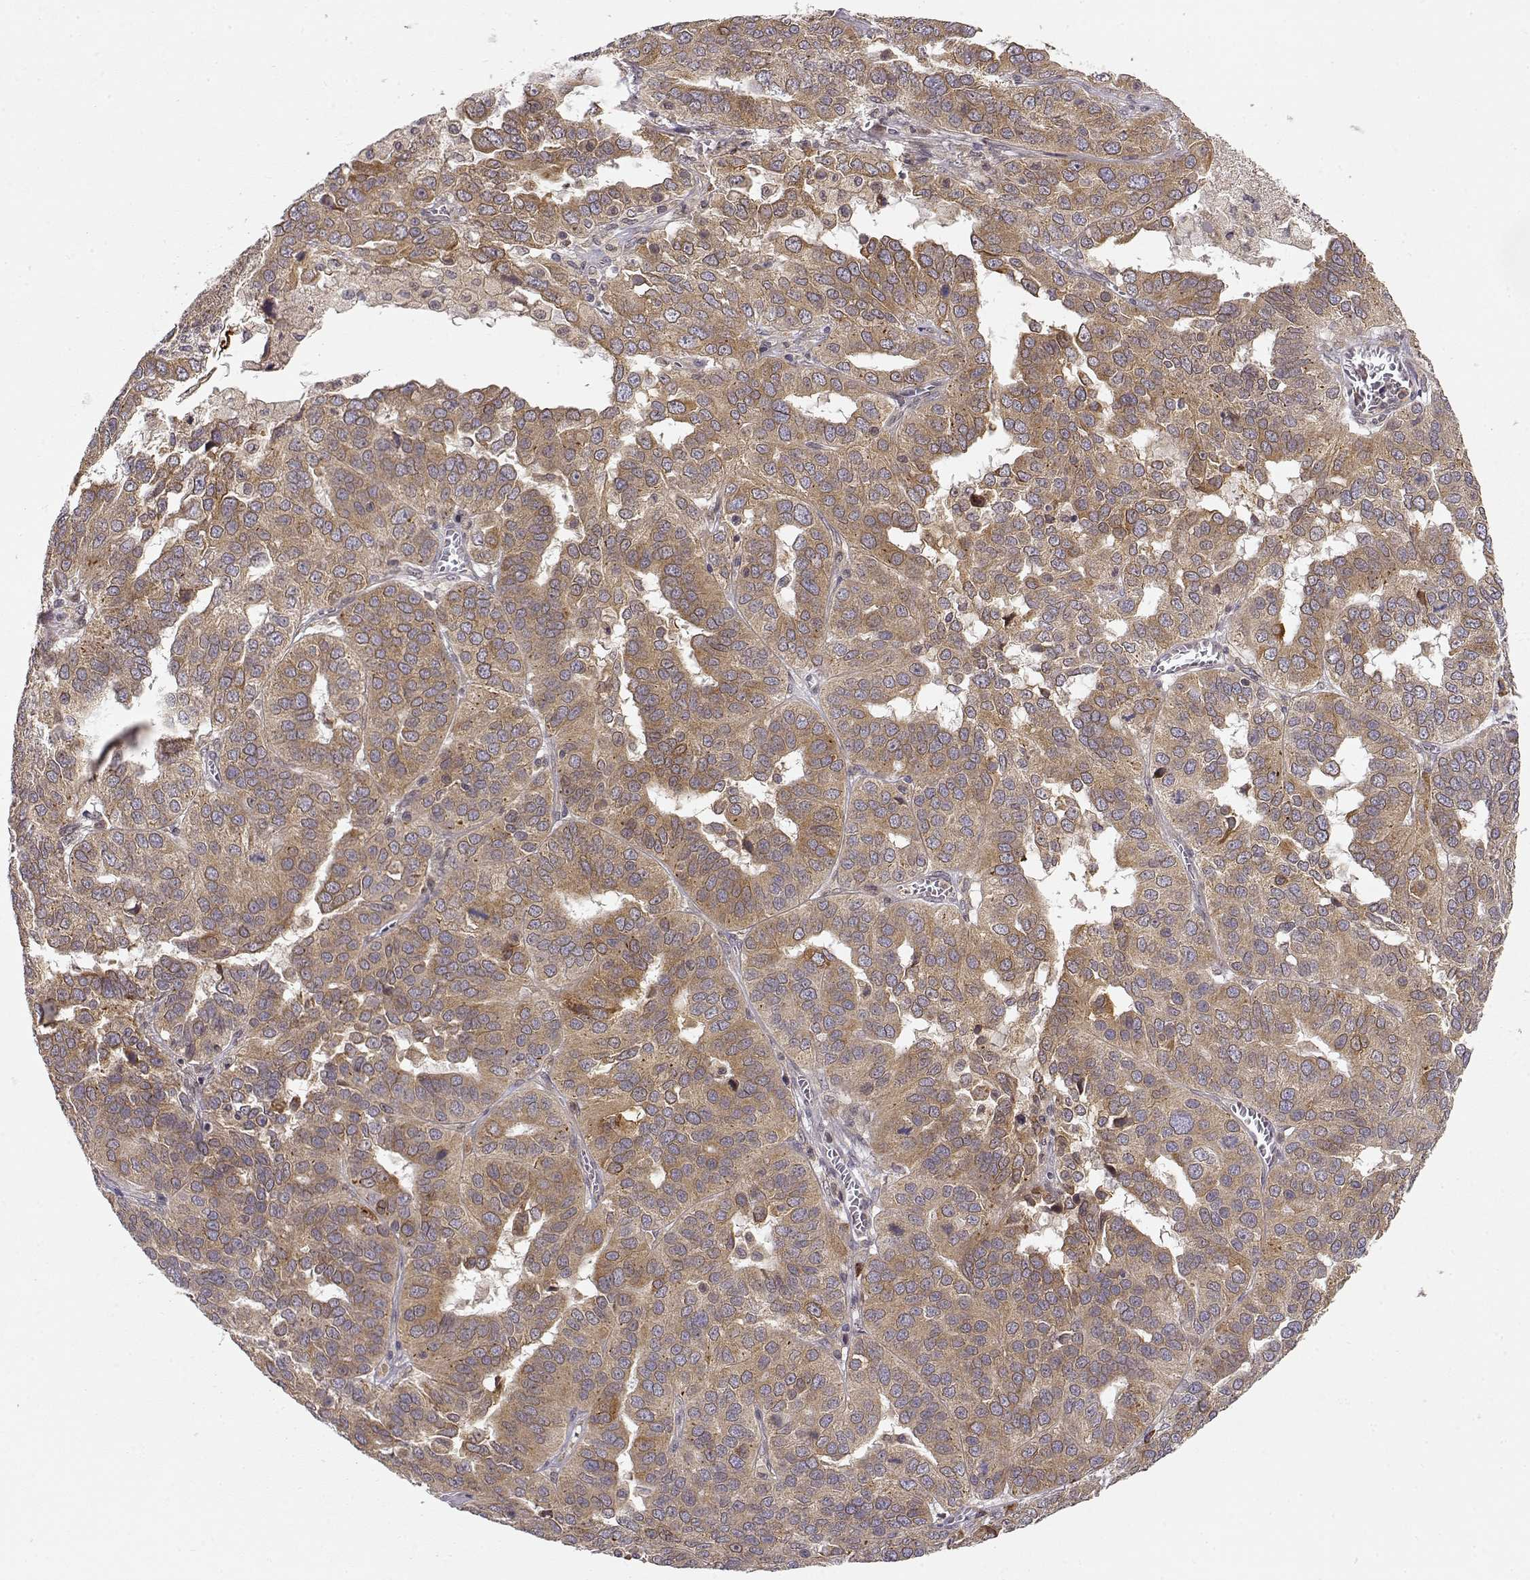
{"staining": {"intensity": "moderate", "quantity": ">75%", "location": "cytoplasmic/membranous"}, "tissue": "ovarian cancer", "cell_type": "Tumor cells", "image_type": "cancer", "snomed": [{"axis": "morphology", "description": "Carcinoma, endometroid"}, {"axis": "topography", "description": "Soft tissue"}, {"axis": "topography", "description": "Ovary"}], "caption": "High-power microscopy captured an immunohistochemistry photomicrograph of ovarian cancer (endometroid carcinoma), revealing moderate cytoplasmic/membranous expression in about >75% of tumor cells.", "gene": "ERGIC2", "patient": {"sex": "female", "age": 52}}